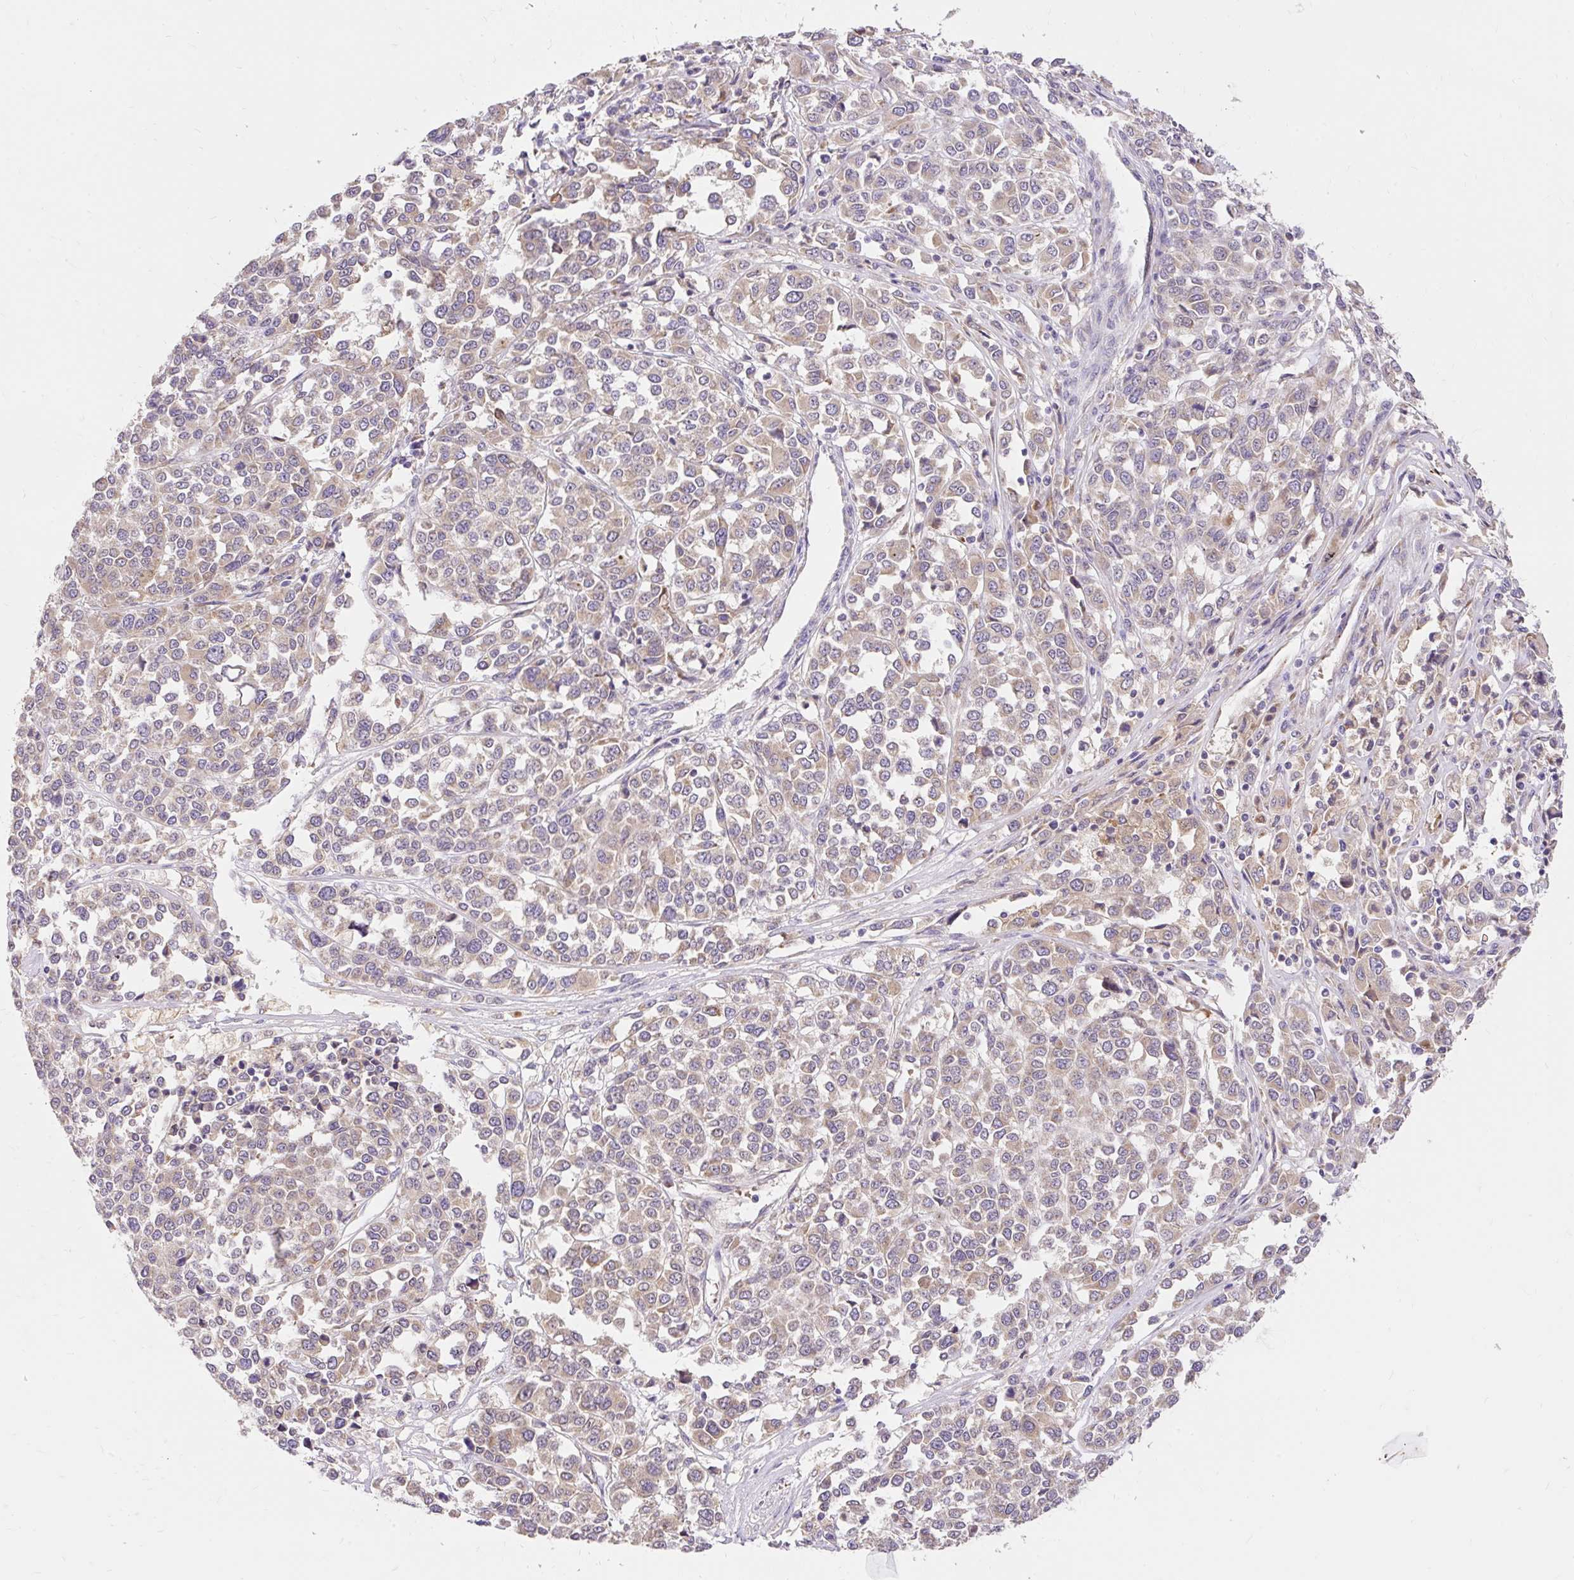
{"staining": {"intensity": "weak", "quantity": "<25%", "location": "cytoplasmic/membranous"}, "tissue": "melanoma", "cell_type": "Tumor cells", "image_type": "cancer", "snomed": [{"axis": "morphology", "description": "Malignant melanoma, Metastatic site"}, {"axis": "topography", "description": "Lymph node"}], "caption": "Tumor cells are negative for protein expression in human malignant melanoma (metastatic site).", "gene": "SEC63", "patient": {"sex": "male", "age": 44}}